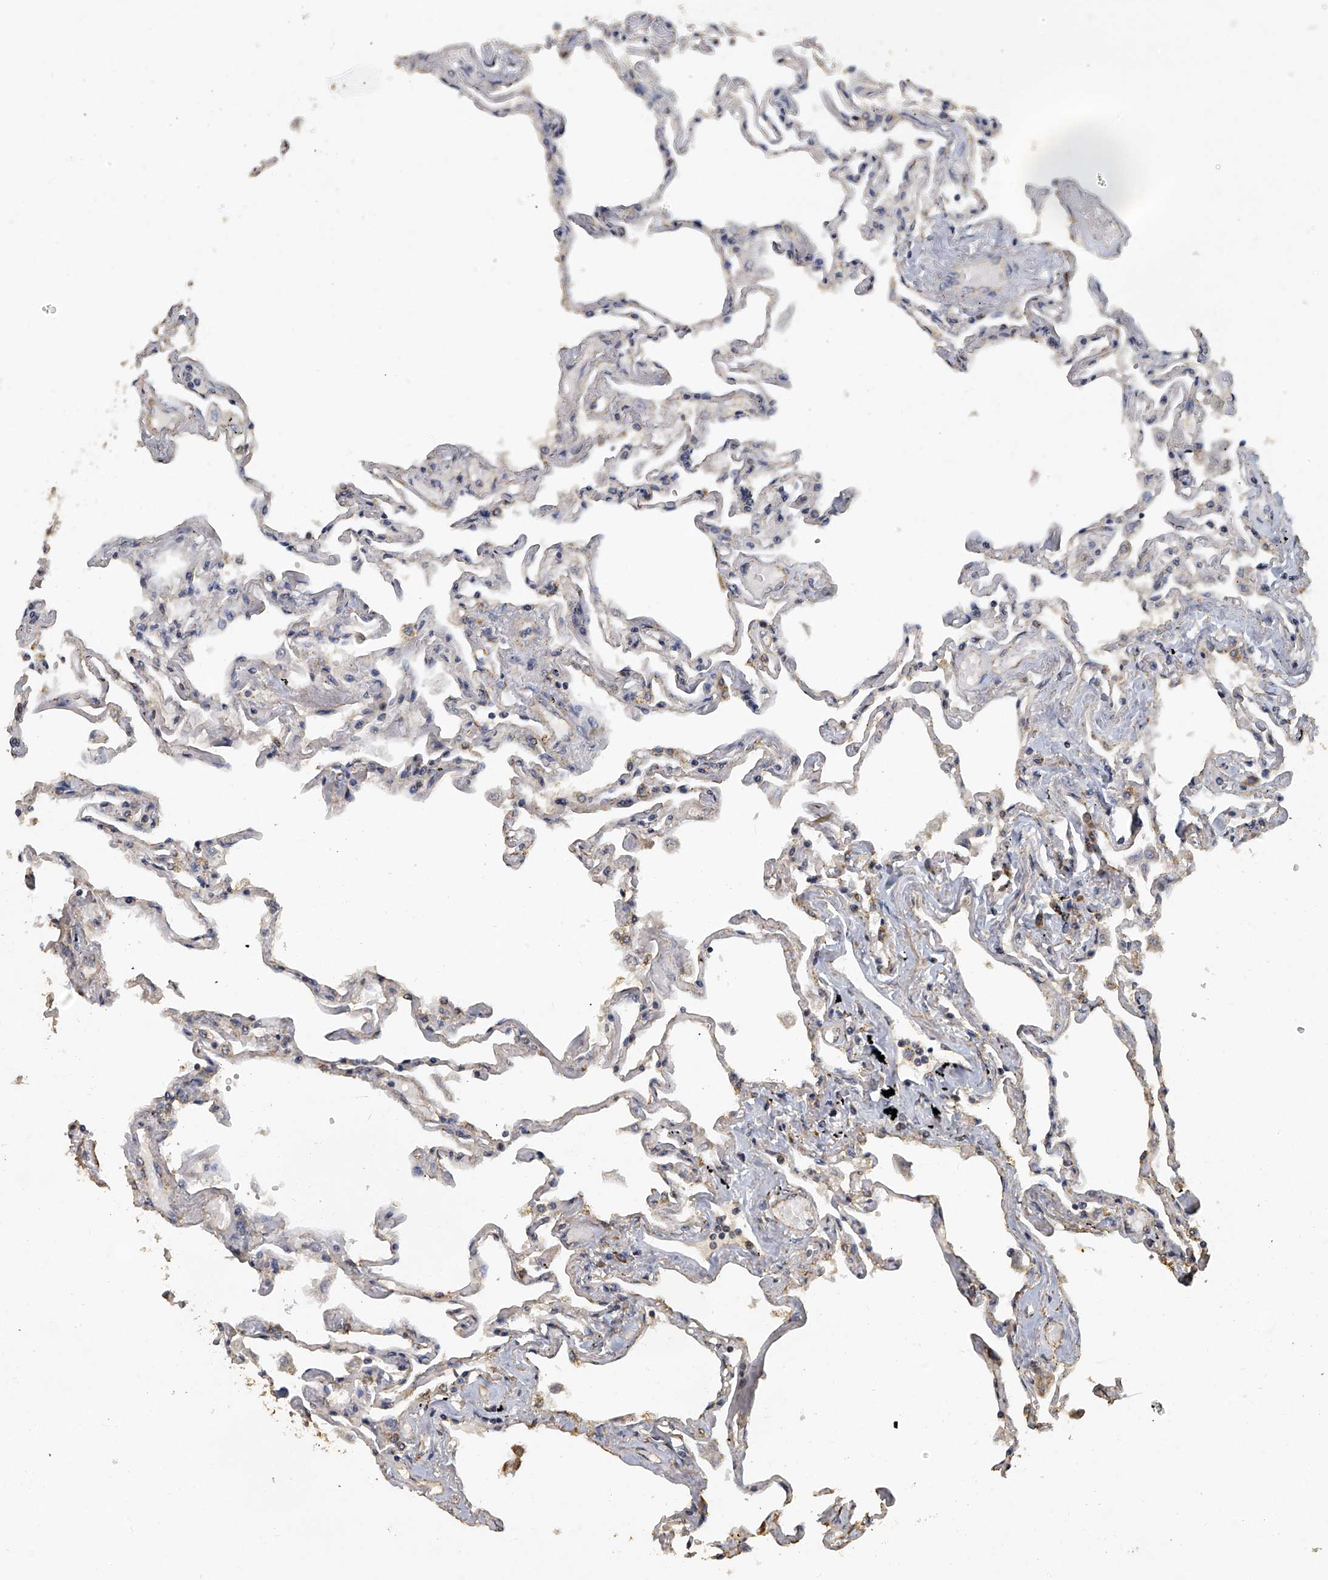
{"staining": {"intensity": "weak", "quantity": "25%-75%", "location": "cytoplasmic/membranous"}, "tissue": "lung", "cell_type": "Alveolar cells", "image_type": "normal", "snomed": [{"axis": "morphology", "description": "Normal tissue, NOS"}, {"axis": "topography", "description": "Lung"}], "caption": "An image of human lung stained for a protein displays weak cytoplasmic/membranous brown staining in alveolar cells.", "gene": "MRPL28", "patient": {"sex": "female", "age": 67}}